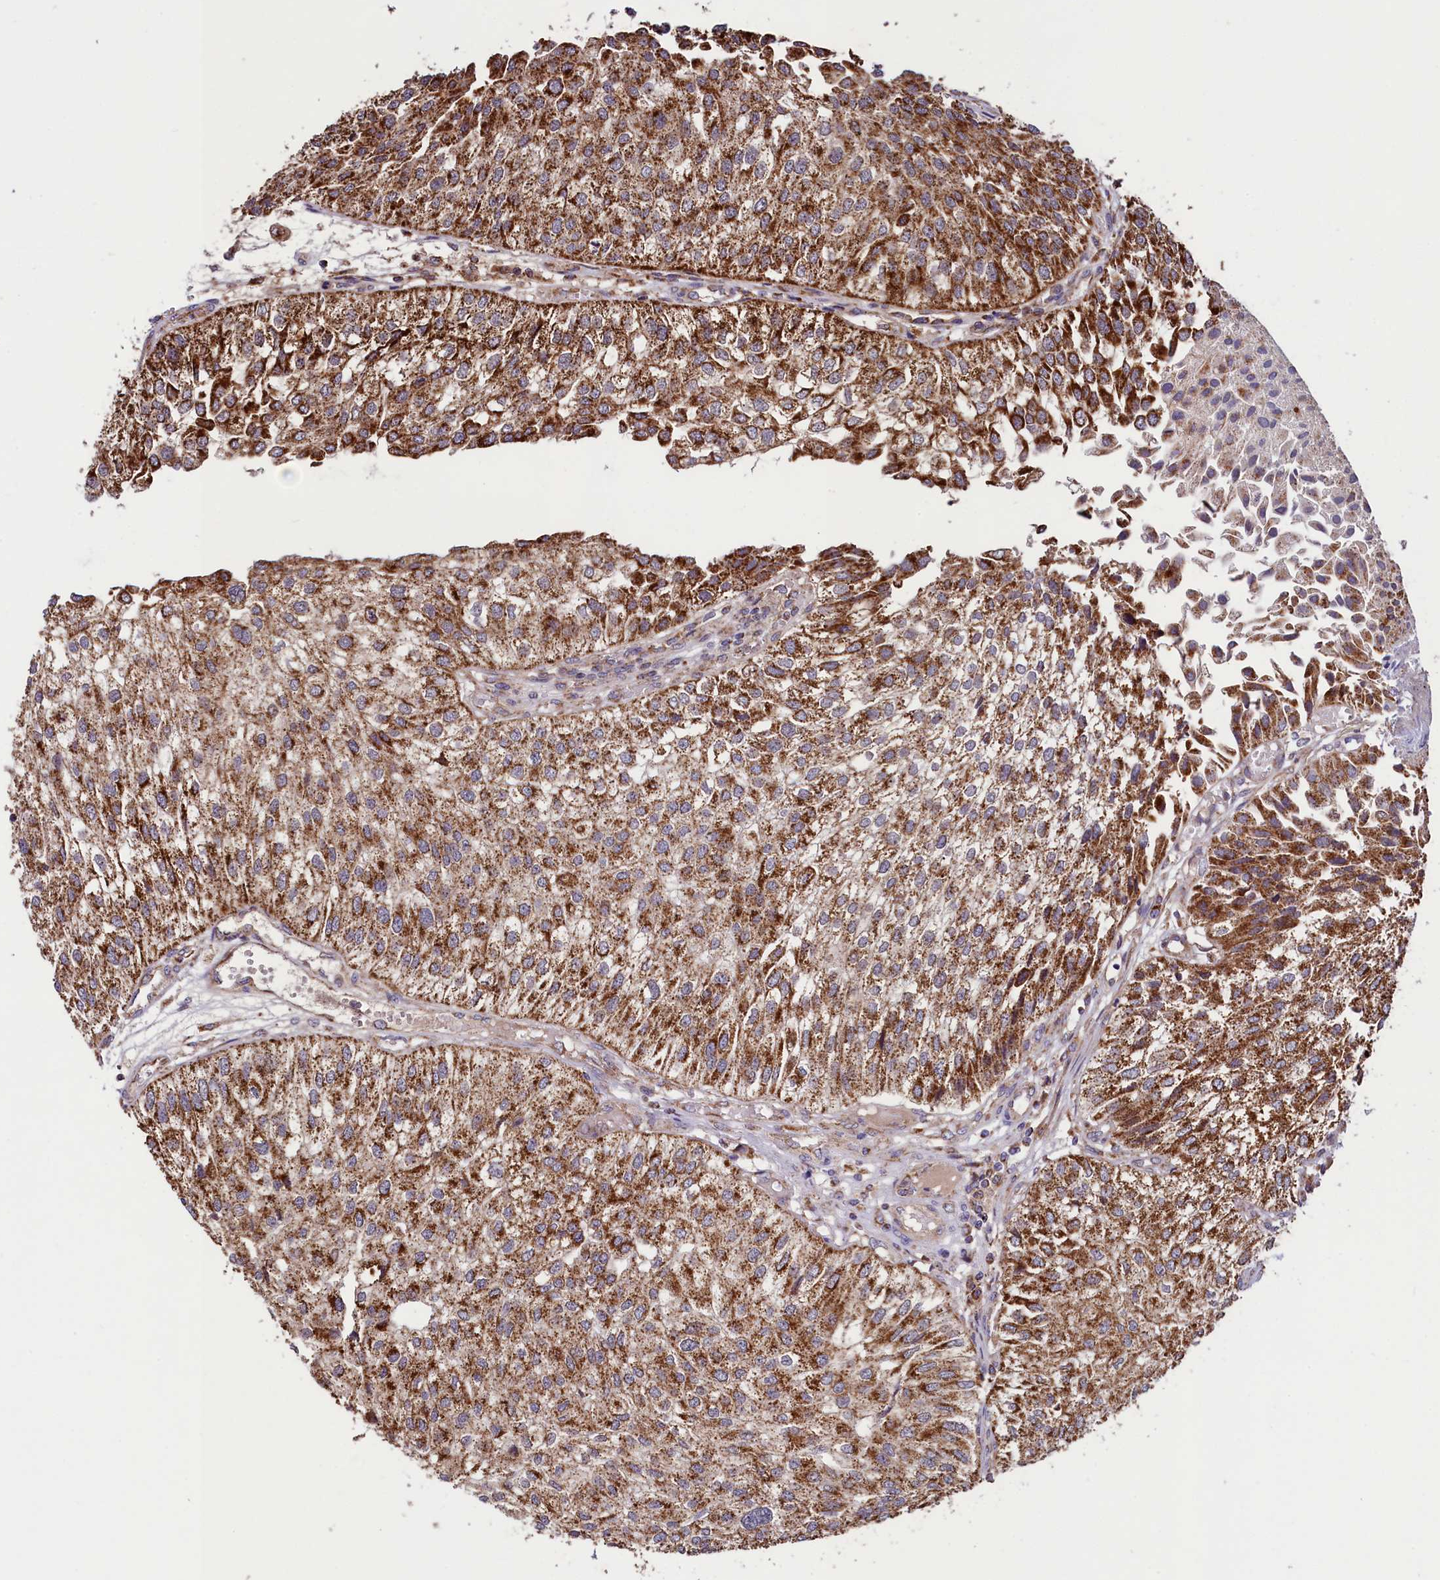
{"staining": {"intensity": "strong", "quantity": ">75%", "location": "cytoplasmic/membranous"}, "tissue": "urothelial cancer", "cell_type": "Tumor cells", "image_type": "cancer", "snomed": [{"axis": "morphology", "description": "Urothelial carcinoma, Low grade"}, {"axis": "topography", "description": "Urinary bladder"}], "caption": "Protein expression analysis of urothelial carcinoma (low-grade) reveals strong cytoplasmic/membranous expression in about >75% of tumor cells. (DAB IHC with brightfield microscopy, high magnification).", "gene": "STARD5", "patient": {"sex": "female", "age": 89}}